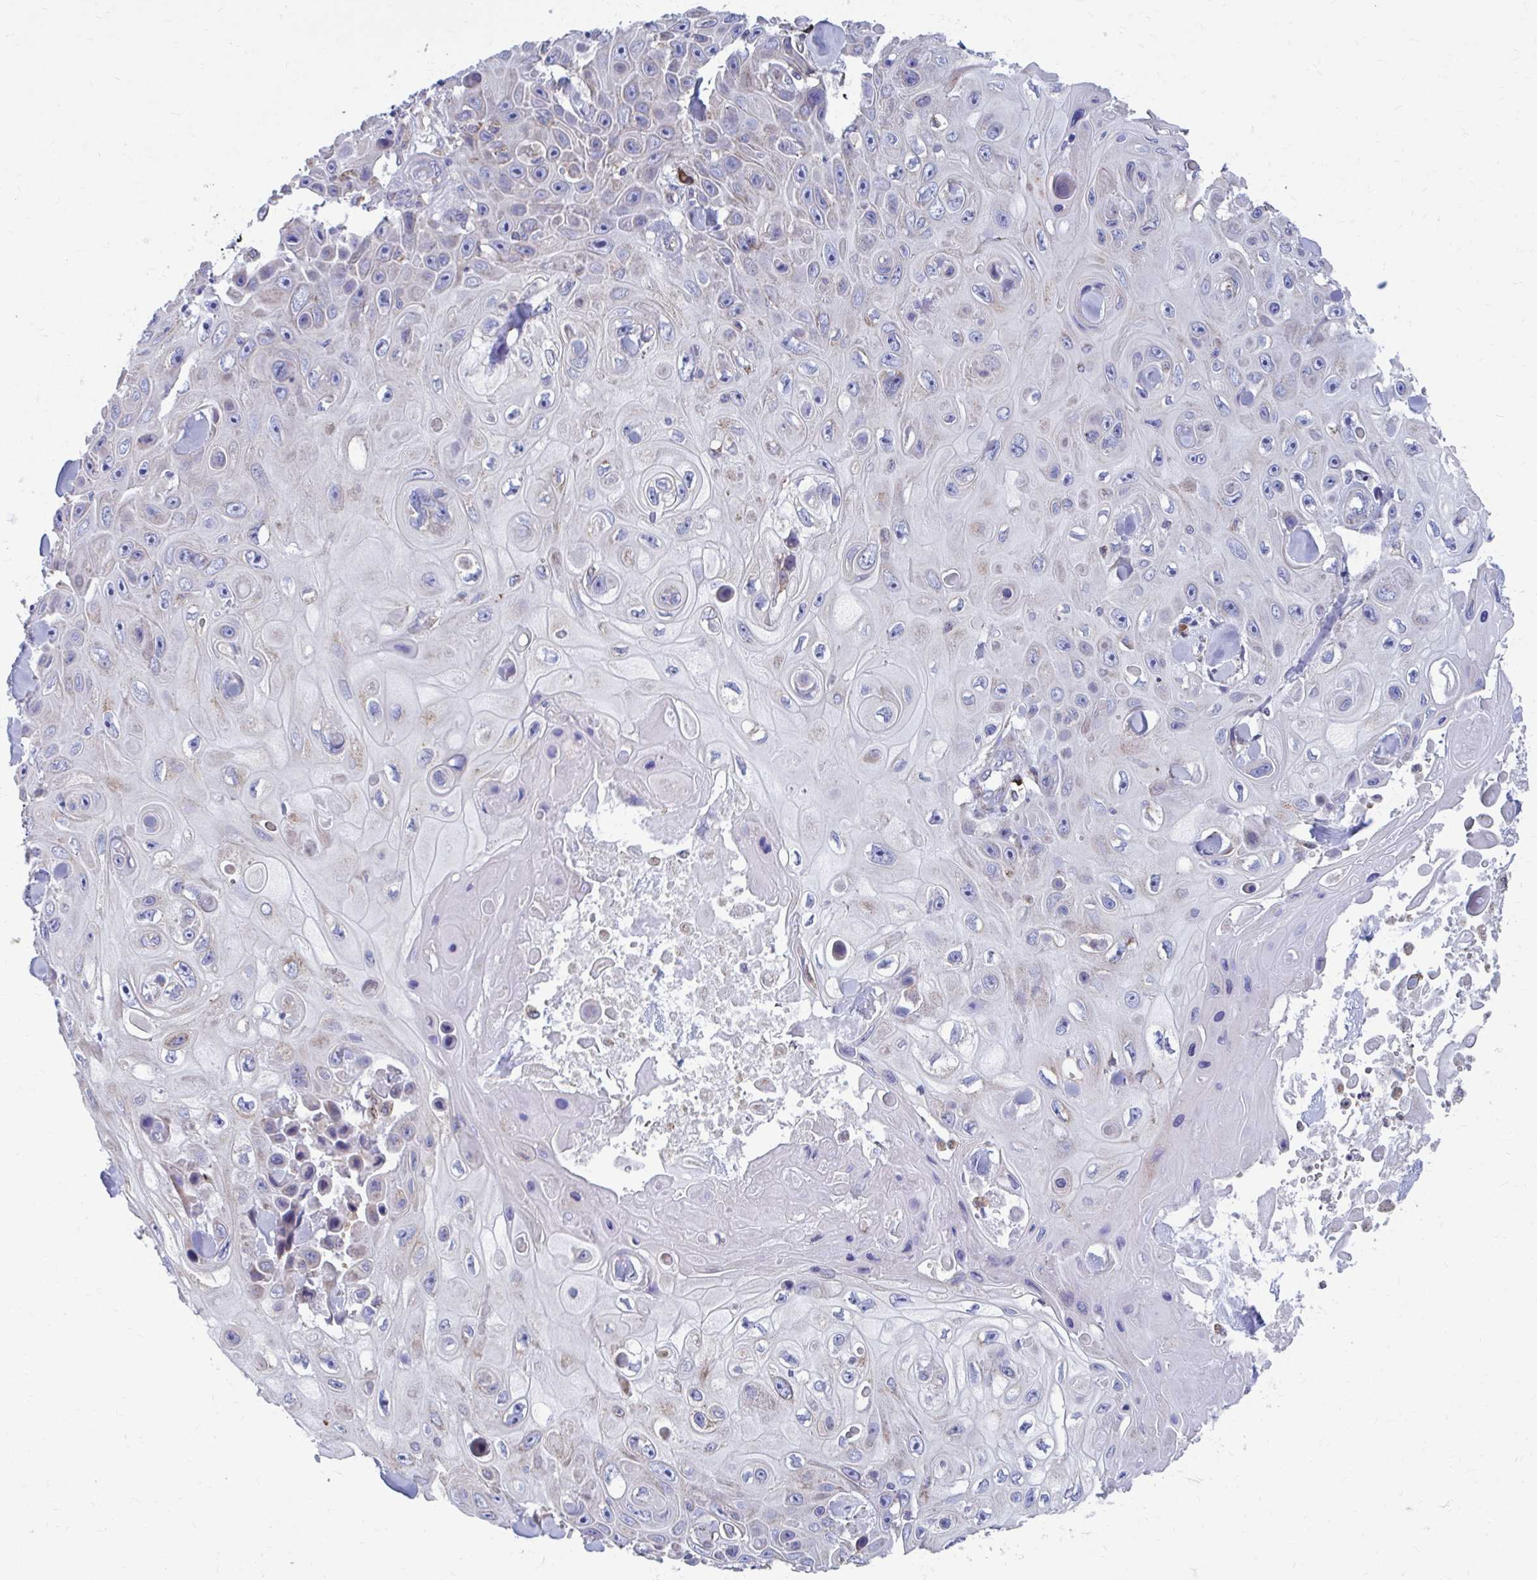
{"staining": {"intensity": "weak", "quantity": "<25%", "location": "cytoplasmic/membranous"}, "tissue": "skin cancer", "cell_type": "Tumor cells", "image_type": "cancer", "snomed": [{"axis": "morphology", "description": "Squamous cell carcinoma, NOS"}, {"axis": "topography", "description": "Skin"}], "caption": "IHC histopathology image of neoplastic tissue: squamous cell carcinoma (skin) stained with DAB reveals no significant protein staining in tumor cells.", "gene": "FKBP2", "patient": {"sex": "male", "age": 82}}